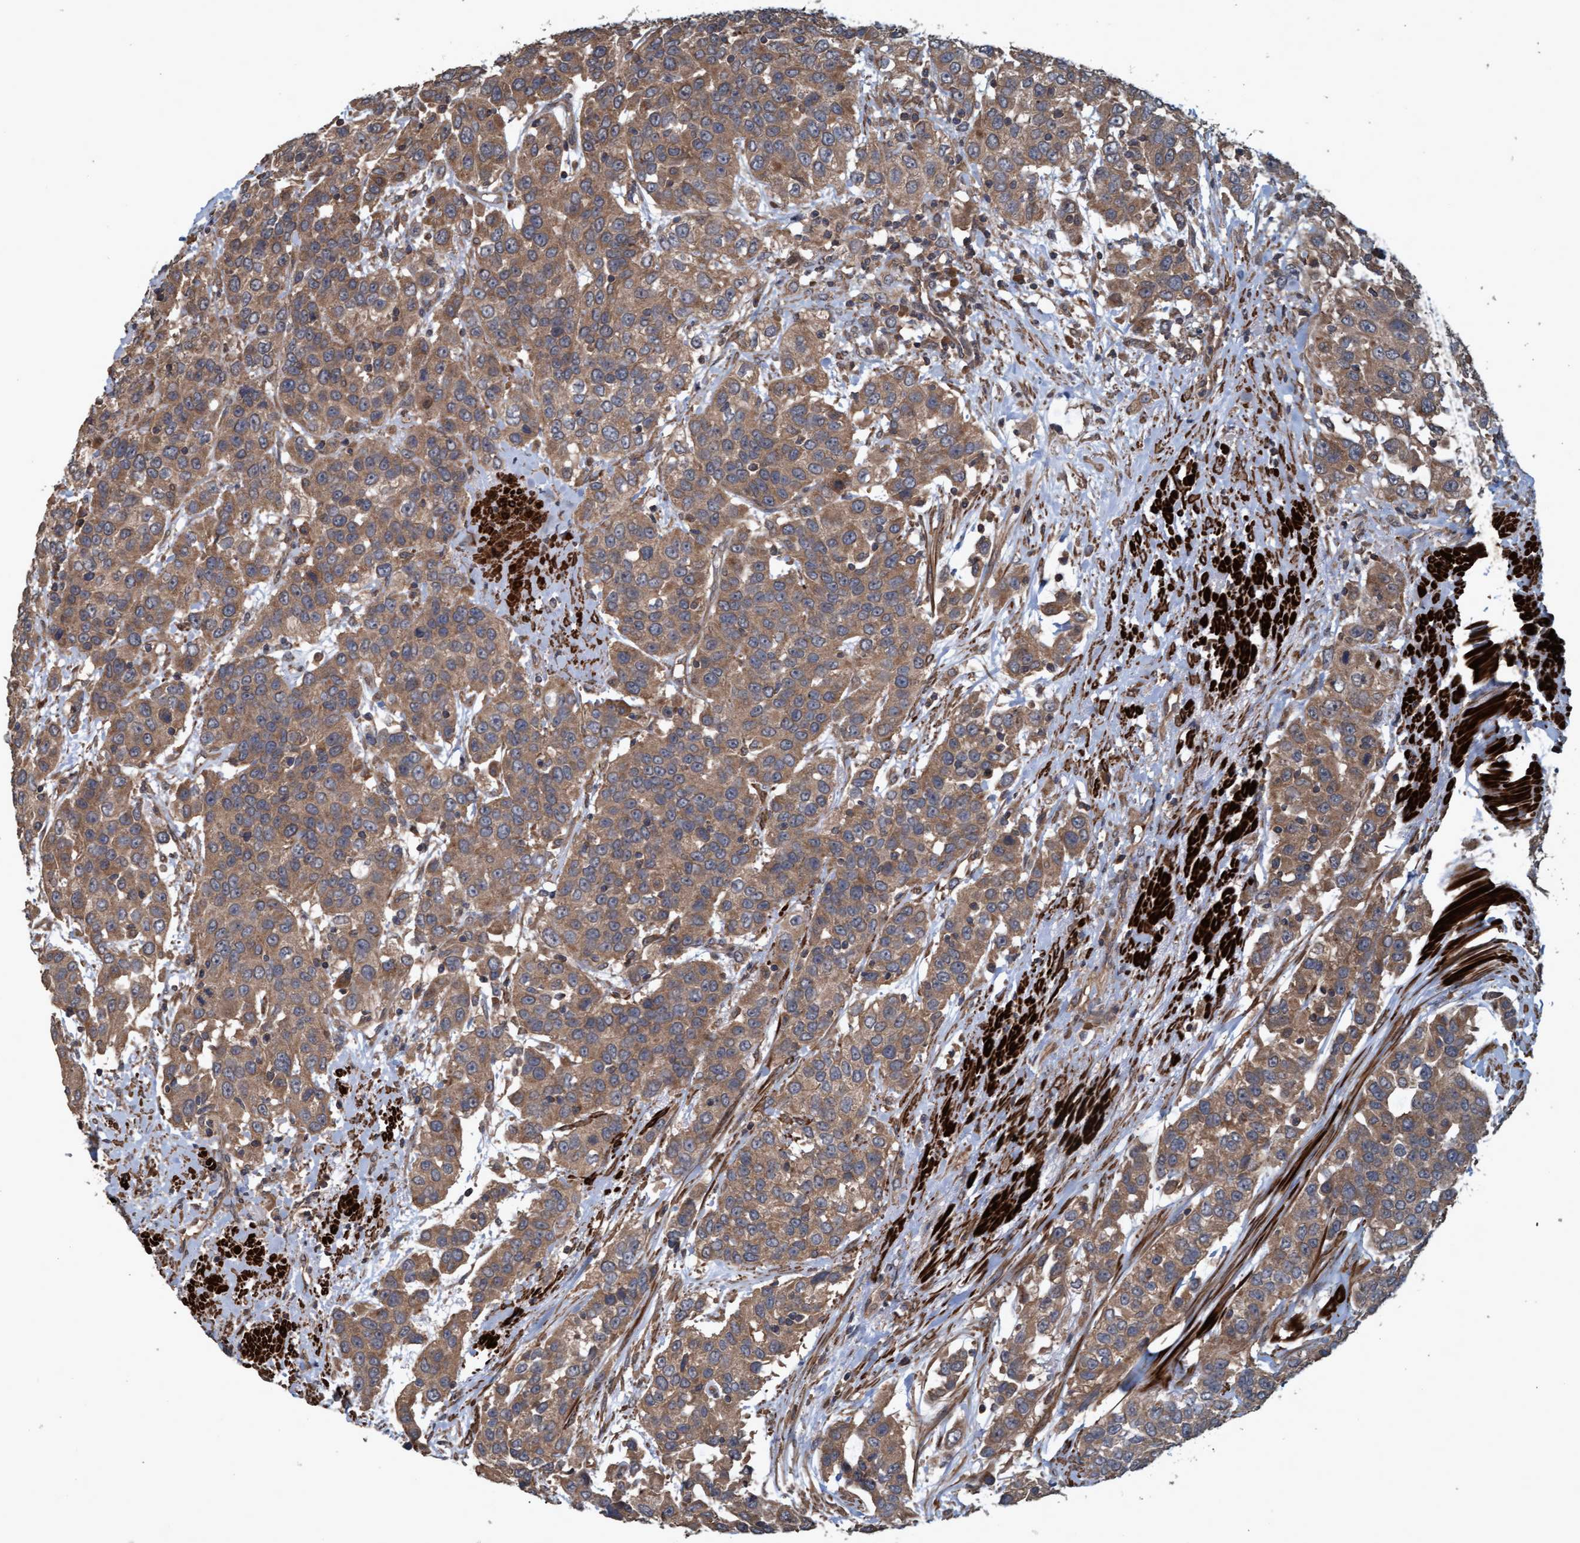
{"staining": {"intensity": "moderate", "quantity": ">75%", "location": "cytoplasmic/membranous"}, "tissue": "urothelial cancer", "cell_type": "Tumor cells", "image_type": "cancer", "snomed": [{"axis": "morphology", "description": "Urothelial carcinoma, High grade"}, {"axis": "topography", "description": "Urinary bladder"}], "caption": "Immunohistochemistry (IHC) (DAB (3,3'-diaminobenzidine)) staining of urothelial cancer demonstrates moderate cytoplasmic/membranous protein staining in about >75% of tumor cells. Ihc stains the protein of interest in brown and the nuclei are stained blue.", "gene": "GGT6", "patient": {"sex": "female", "age": 80}}